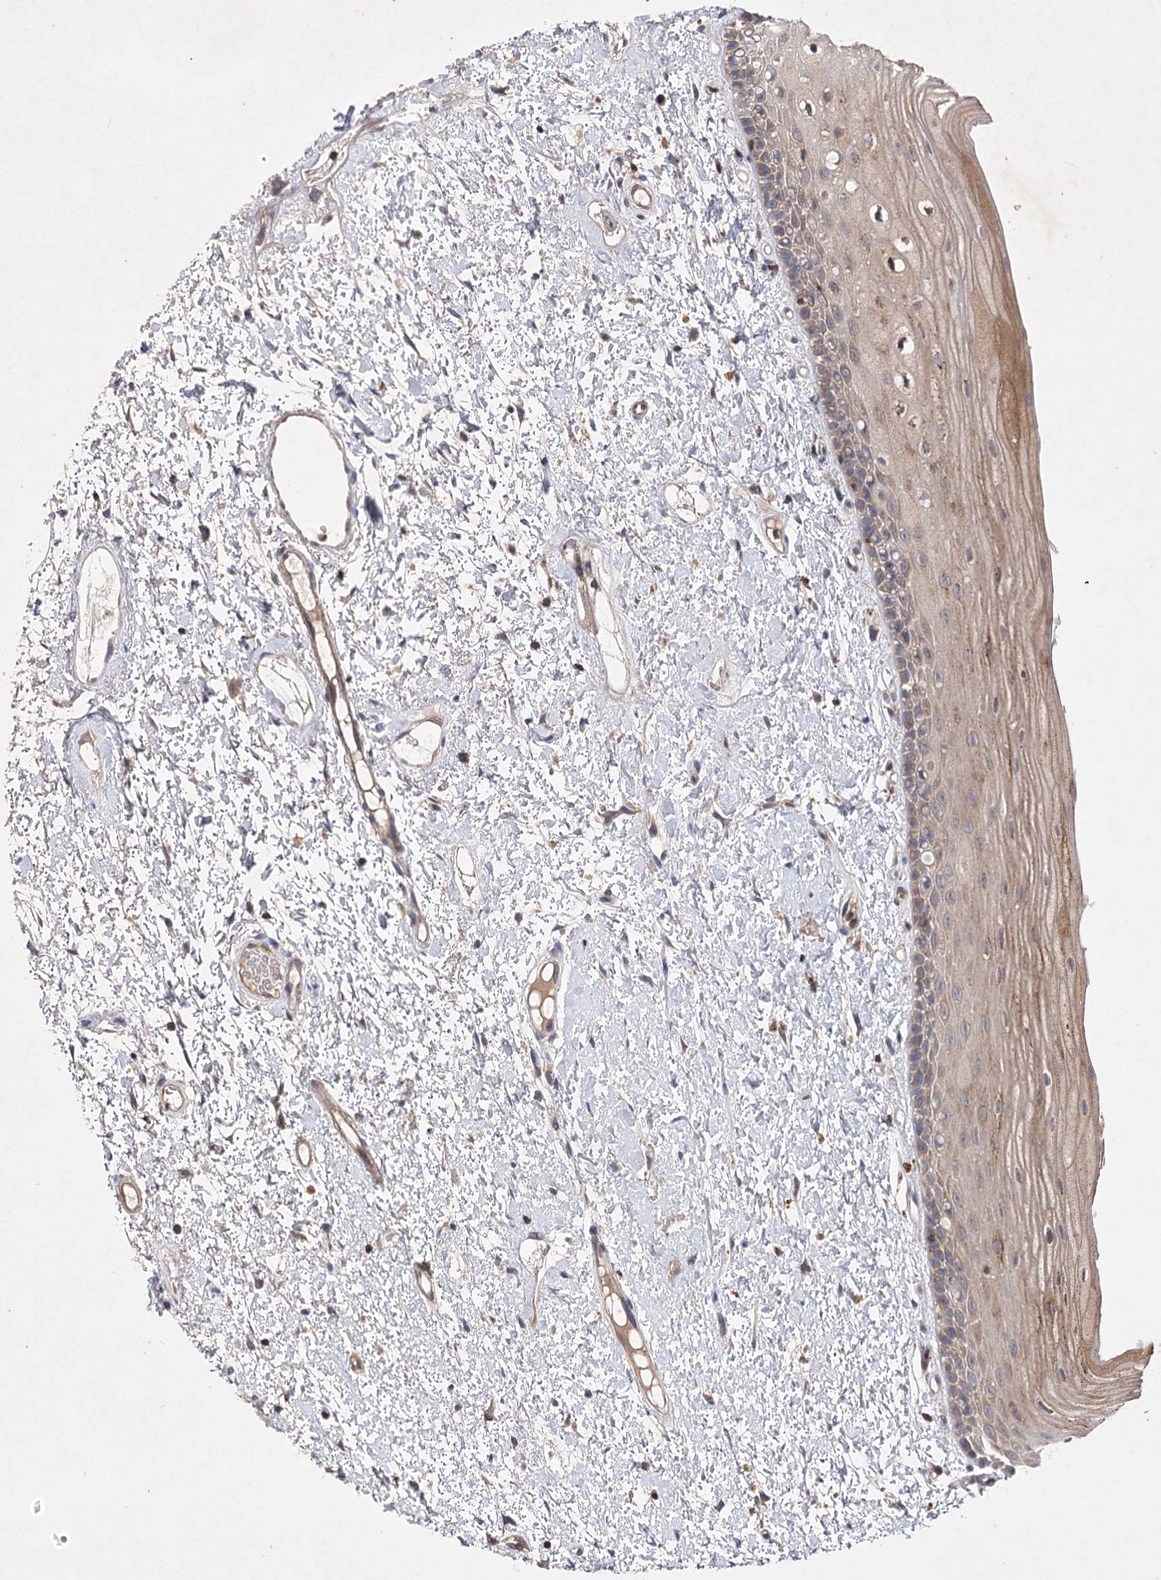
{"staining": {"intensity": "moderate", "quantity": "25%-75%", "location": "cytoplasmic/membranous"}, "tissue": "oral mucosa", "cell_type": "Squamous epithelial cells", "image_type": "normal", "snomed": [{"axis": "morphology", "description": "Normal tissue, NOS"}, {"axis": "topography", "description": "Oral tissue"}], "caption": "Oral mucosa stained with immunohistochemistry (IHC) displays moderate cytoplasmic/membranous staining in approximately 25%-75% of squamous epithelial cells. The staining was performed using DAB to visualize the protein expression in brown, while the nuclei were stained in blue with hematoxylin (Magnification: 20x).", "gene": "BCR", "patient": {"sex": "female", "age": 76}}